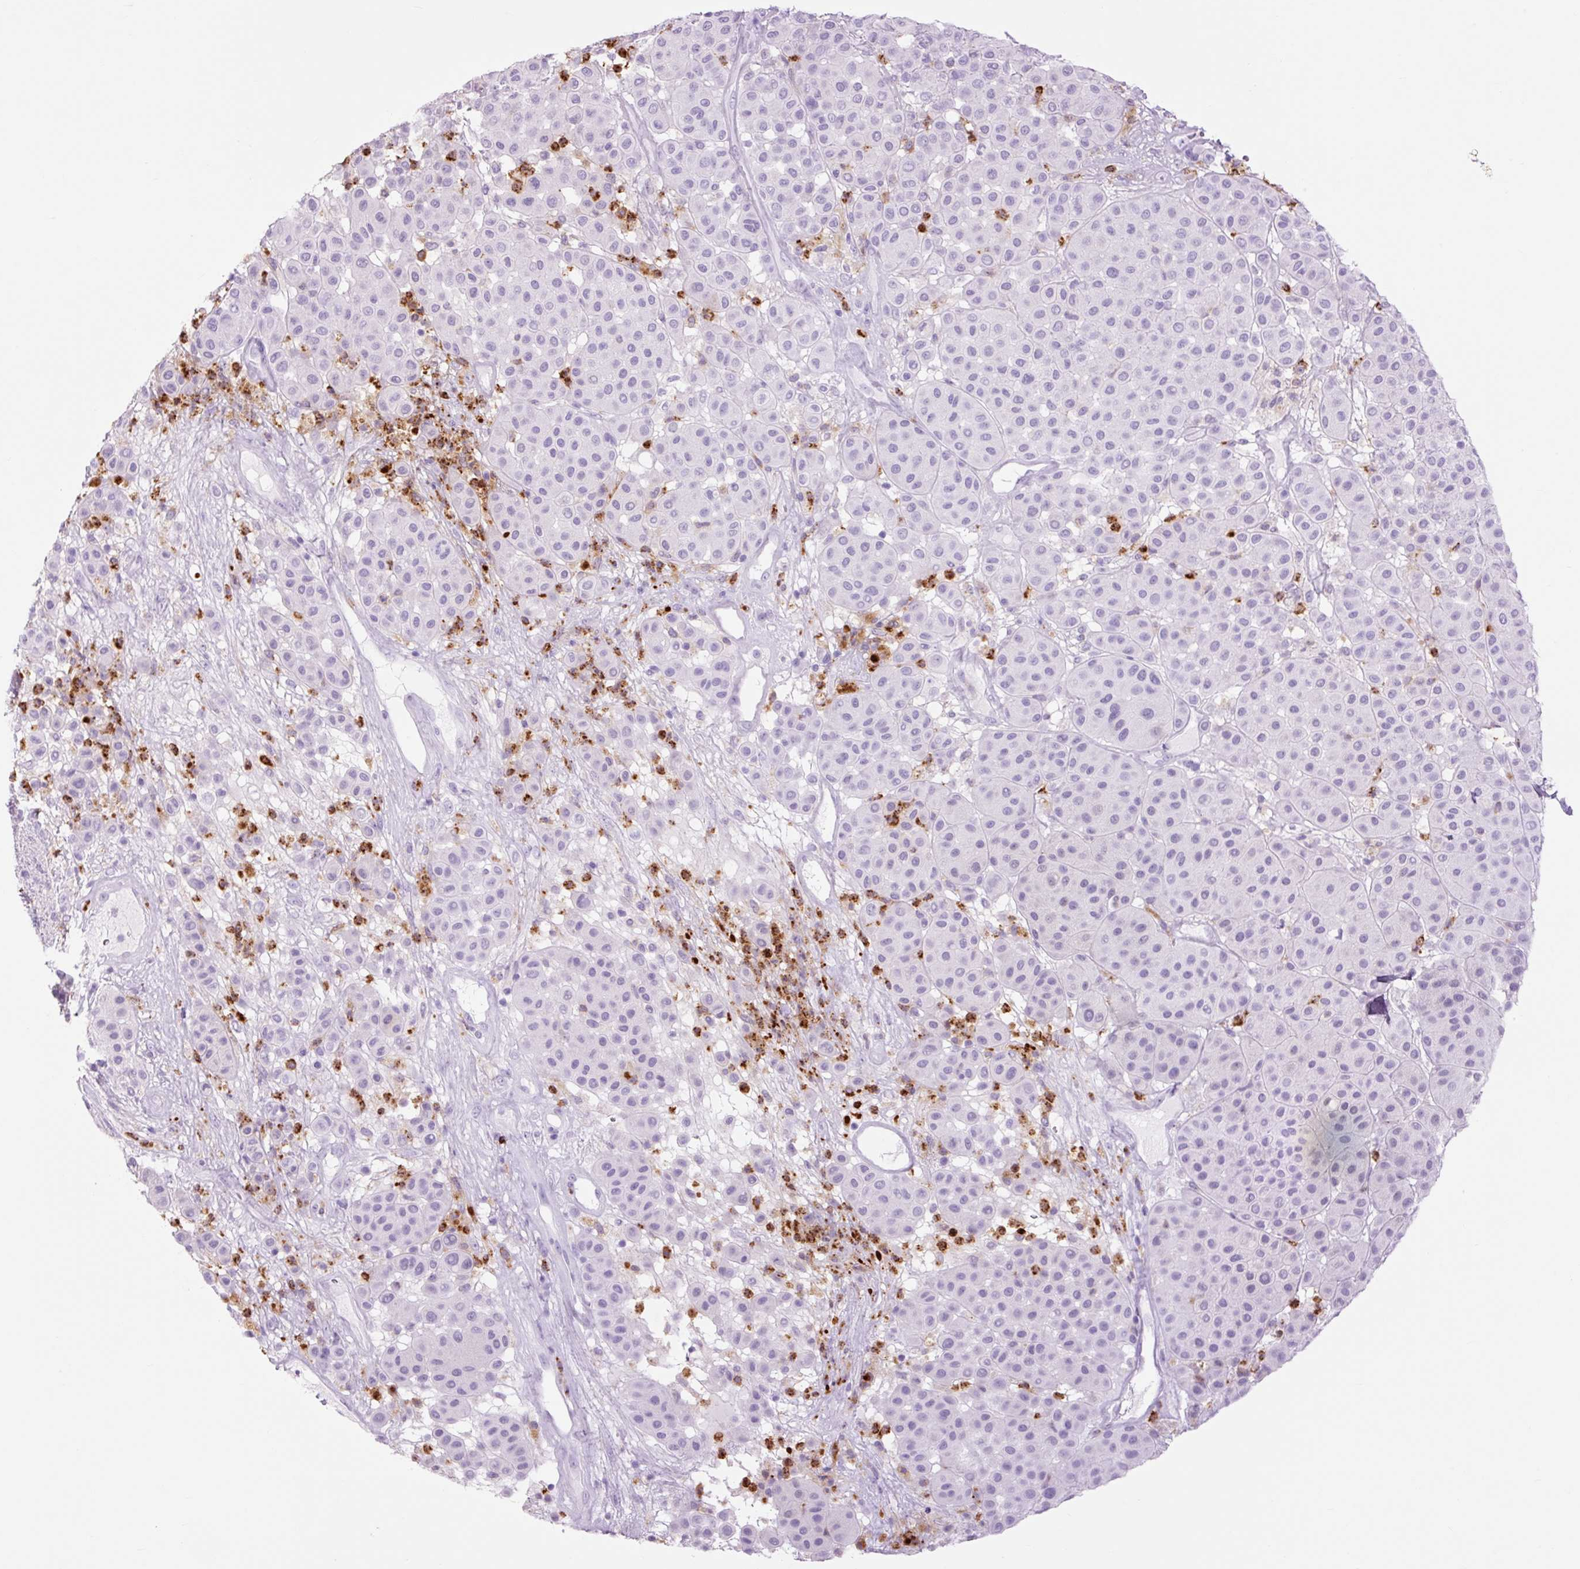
{"staining": {"intensity": "negative", "quantity": "none", "location": "none"}, "tissue": "melanoma", "cell_type": "Tumor cells", "image_type": "cancer", "snomed": [{"axis": "morphology", "description": "Malignant melanoma, Metastatic site"}, {"axis": "topography", "description": "Smooth muscle"}], "caption": "DAB immunohistochemical staining of human malignant melanoma (metastatic site) displays no significant positivity in tumor cells. The staining was performed using DAB to visualize the protein expression in brown, while the nuclei were stained in blue with hematoxylin (Magnification: 20x).", "gene": "LYZ", "patient": {"sex": "male", "age": 41}}